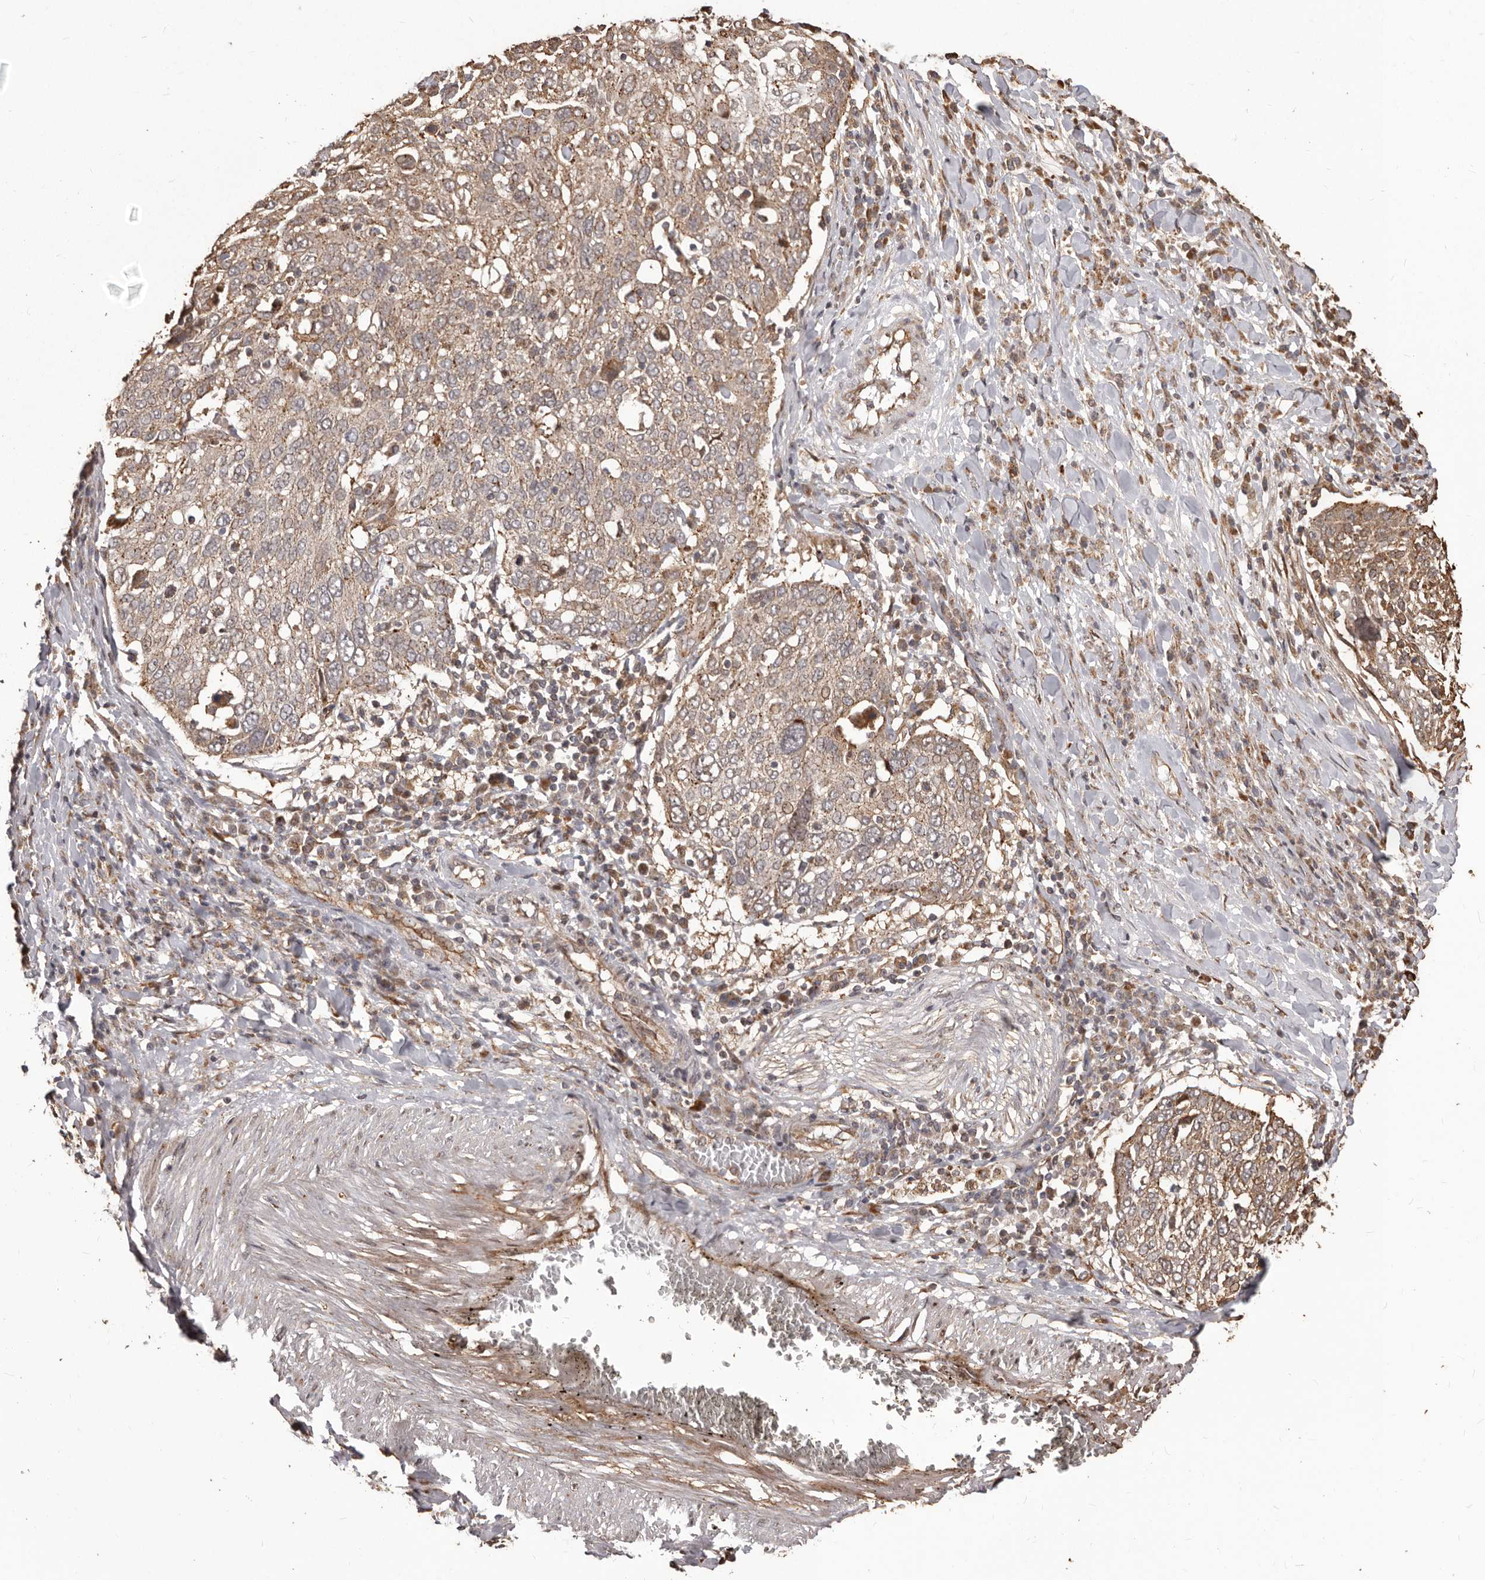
{"staining": {"intensity": "weak", "quantity": ">75%", "location": "cytoplasmic/membranous"}, "tissue": "lung cancer", "cell_type": "Tumor cells", "image_type": "cancer", "snomed": [{"axis": "morphology", "description": "Squamous cell carcinoma, NOS"}, {"axis": "topography", "description": "Lung"}], "caption": "About >75% of tumor cells in lung cancer (squamous cell carcinoma) demonstrate weak cytoplasmic/membranous protein positivity as visualized by brown immunohistochemical staining.", "gene": "MTO1", "patient": {"sex": "male", "age": 65}}